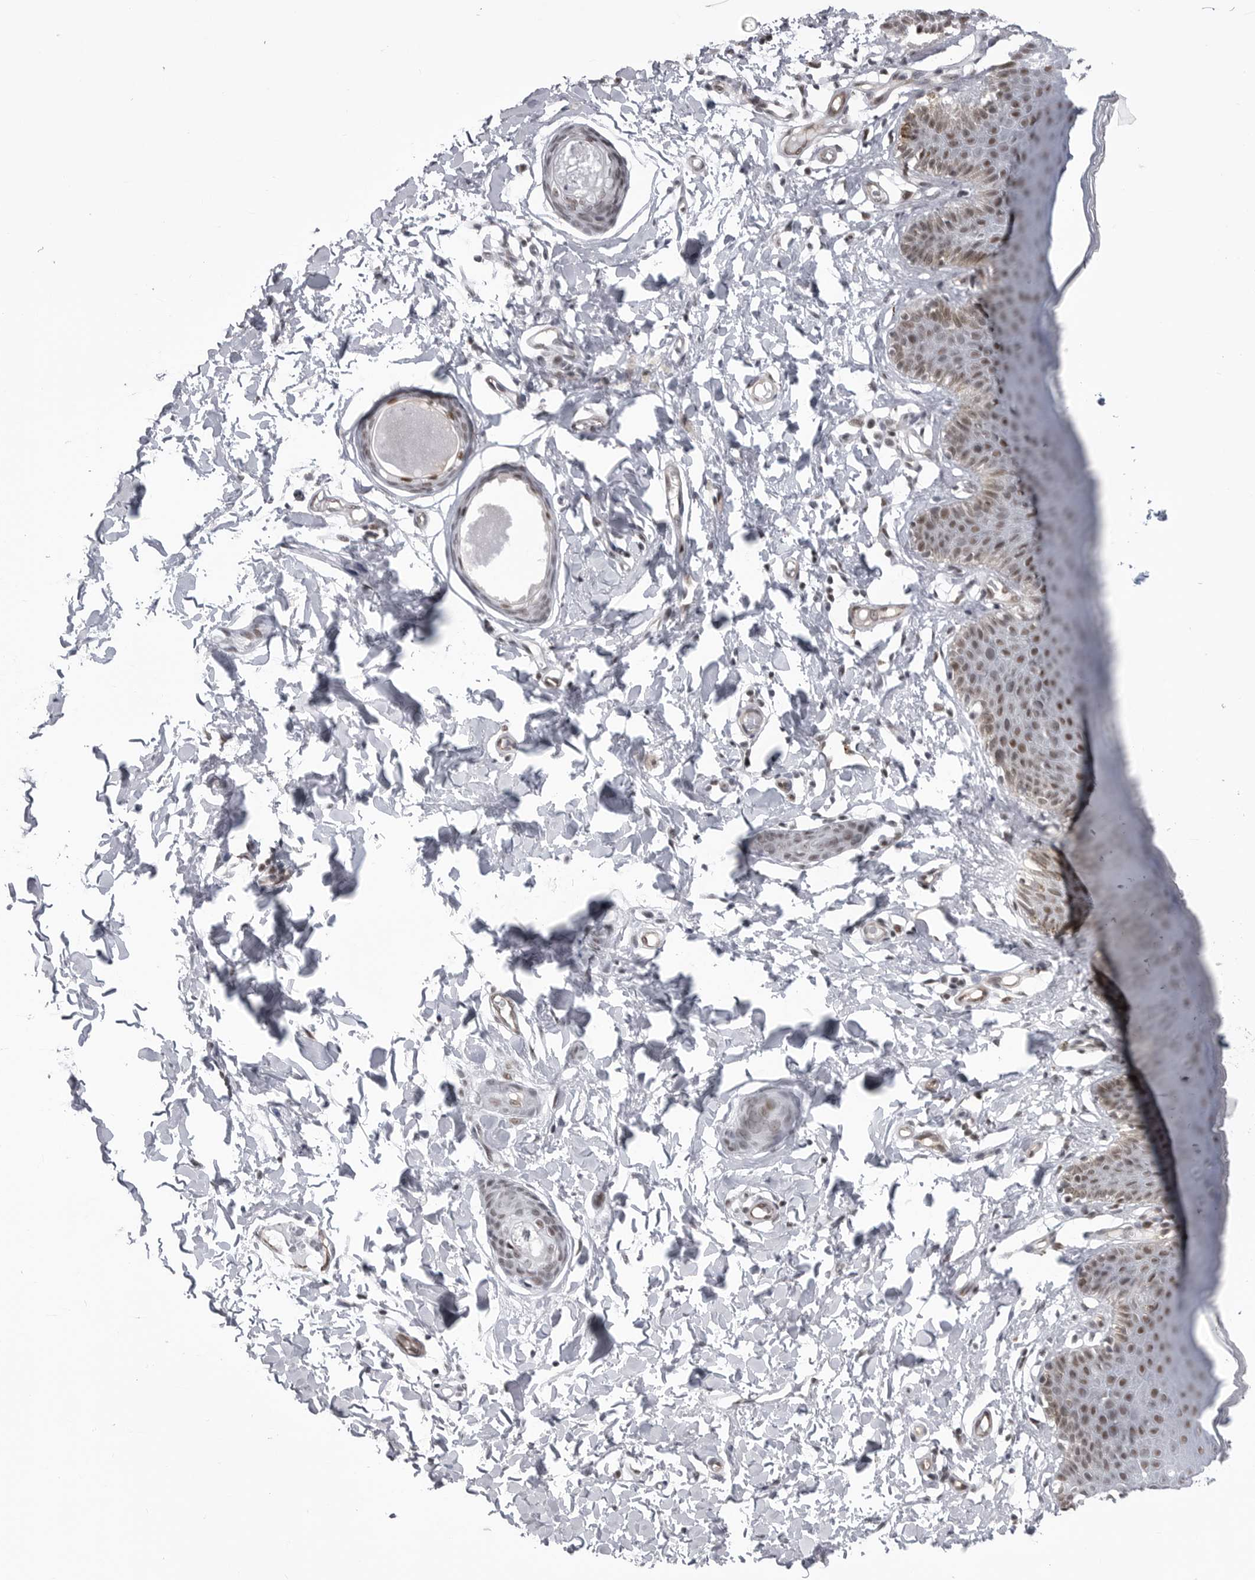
{"staining": {"intensity": "moderate", "quantity": ">75%", "location": "nuclear"}, "tissue": "skin", "cell_type": "Epidermal cells", "image_type": "normal", "snomed": [{"axis": "morphology", "description": "Normal tissue, NOS"}, {"axis": "topography", "description": "Vulva"}], "caption": "Immunohistochemistry of normal skin exhibits medium levels of moderate nuclear expression in about >75% of epidermal cells. (IHC, brightfield microscopy, high magnification).", "gene": "RNF26", "patient": {"sex": "female", "age": 66}}